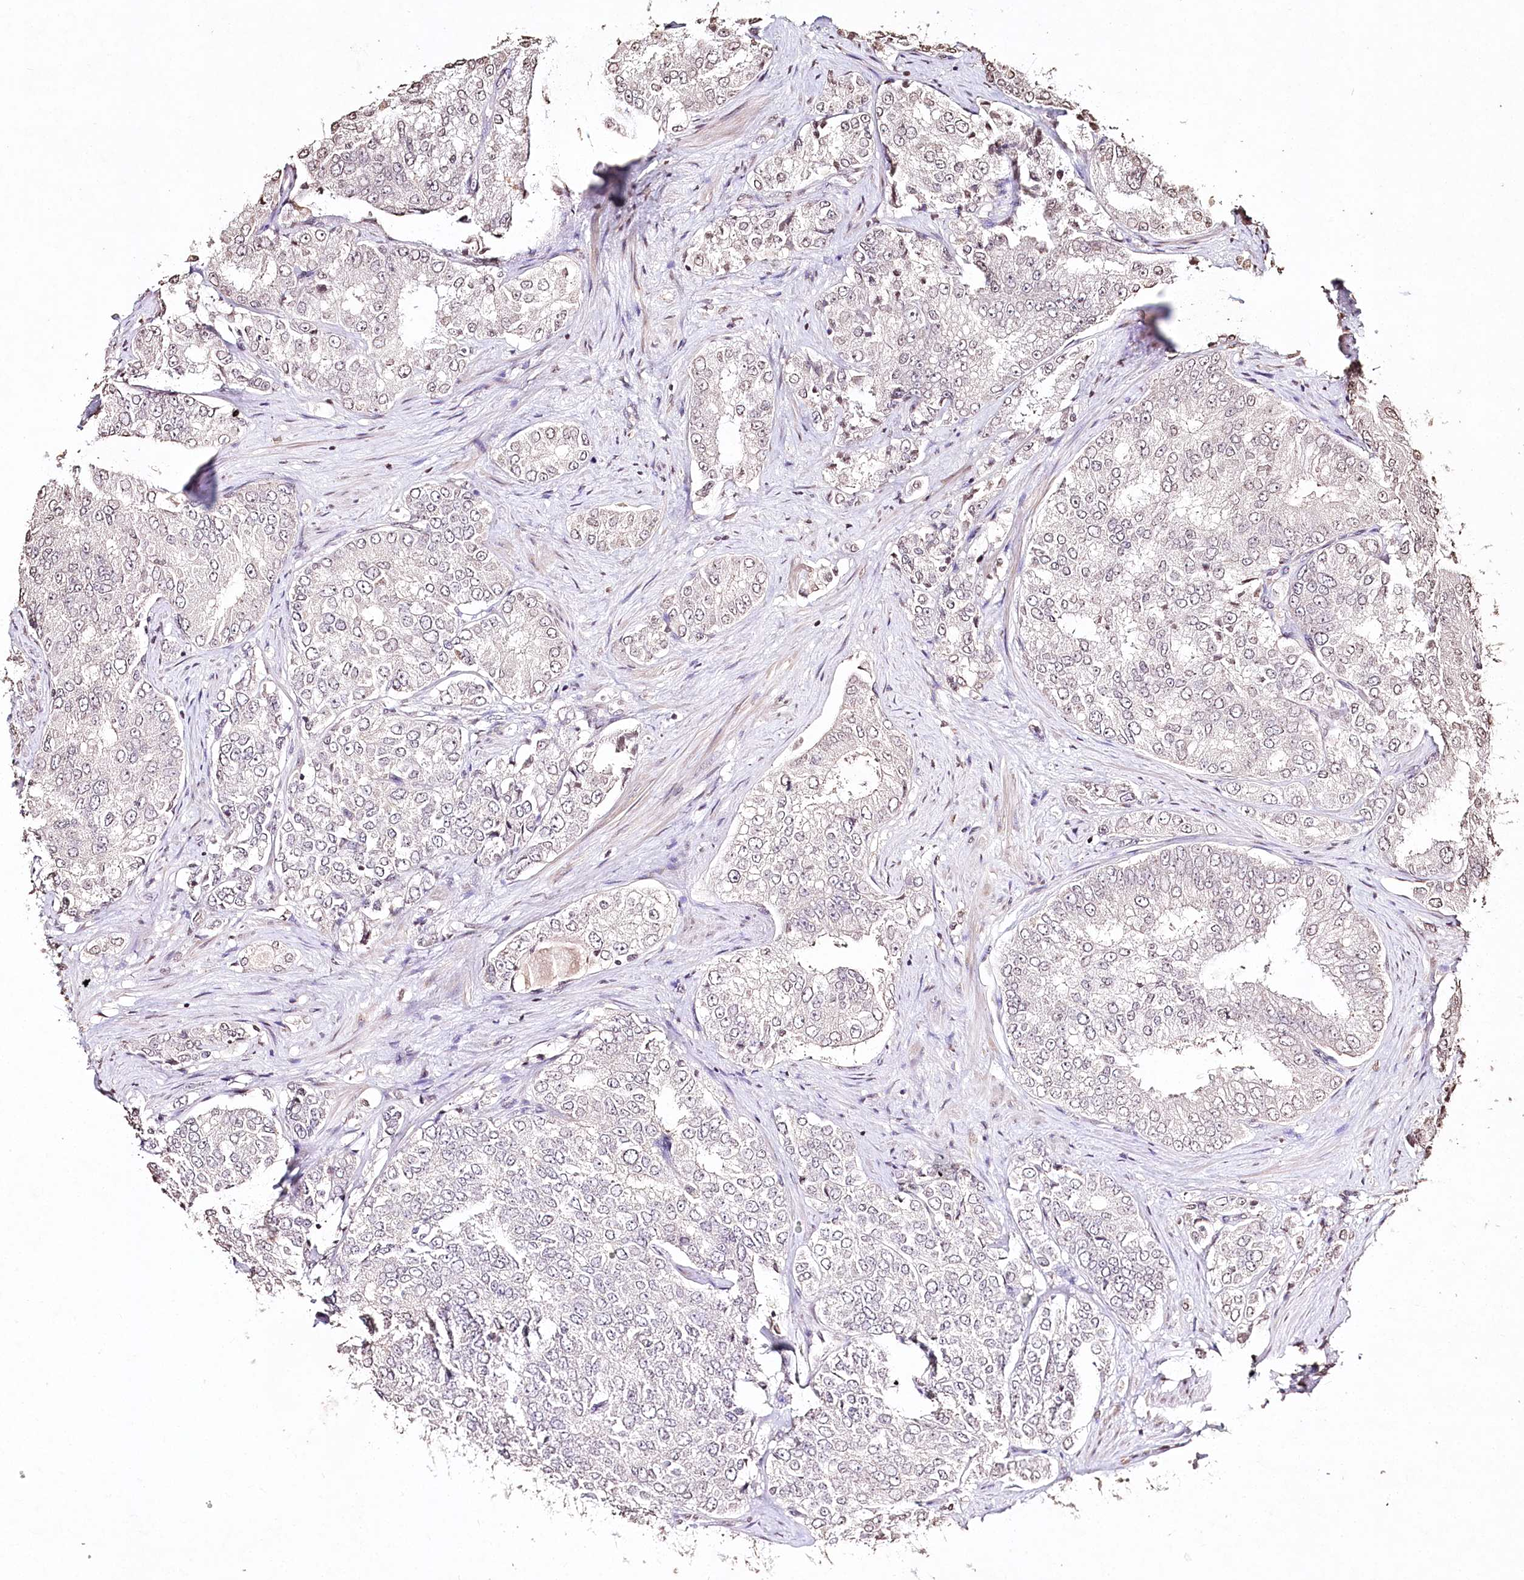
{"staining": {"intensity": "weak", "quantity": "<25%", "location": "nuclear"}, "tissue": "prostate cancer", "cell_type": "Tumor cells", "image_type": "cancer", "snomed": [{"axis": "morphology", "description": "Adenocarcinoma, High grade"}, {"axis": "topography", "description": "Prostate"}], "caption": "Tumor cells are negative for brown protein staining in prostate cancer (high-grade adenocarcinoma).", "gene": "DMXL1", "patient": {"sex": "male", "age": 58}}